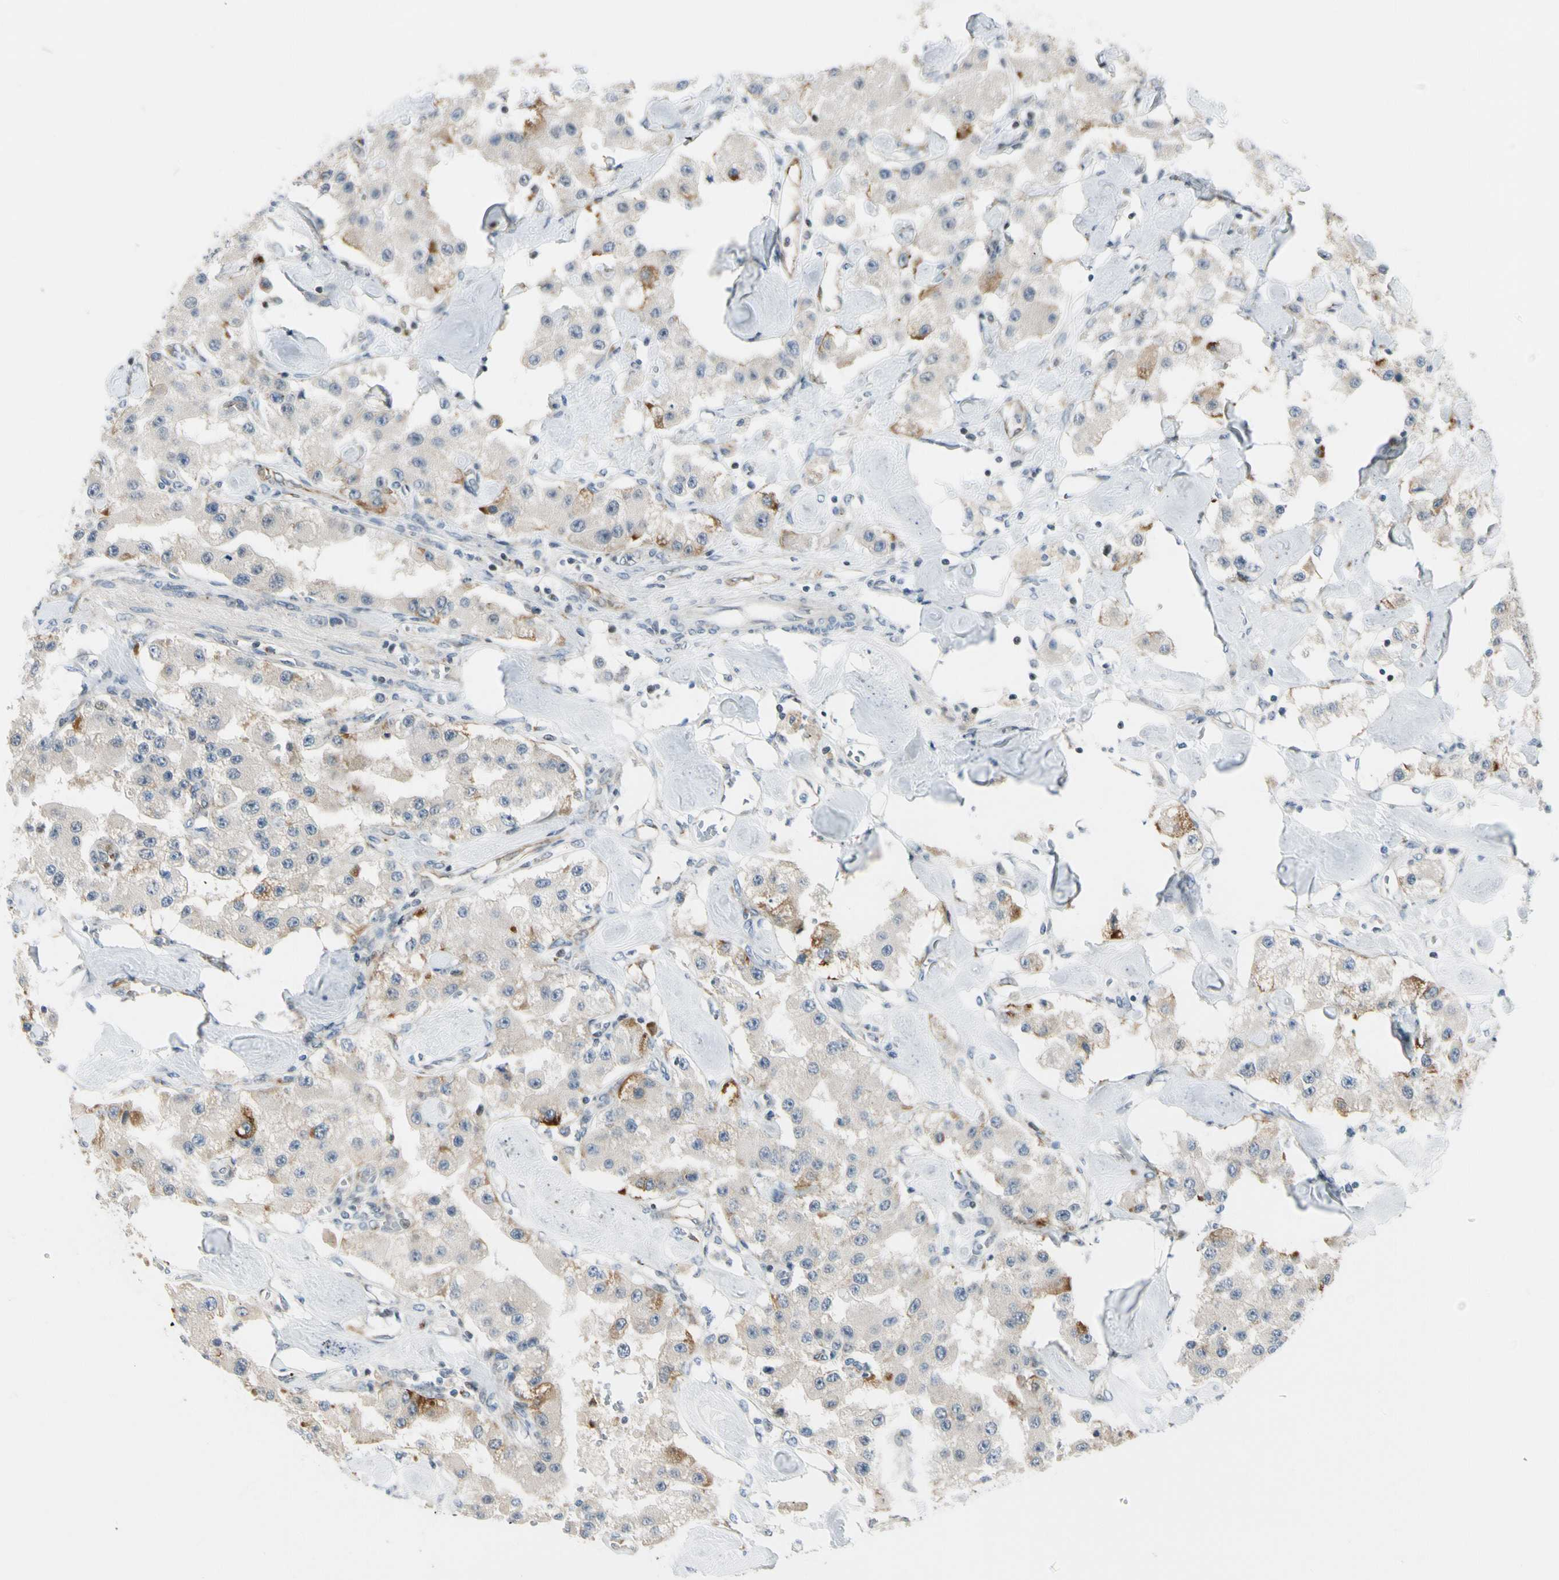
{"staining": {"intensity": "strong", "quantity": "<25%", "location": "cytoplasmic/membranous"}, "tissue": "carcinoid", "cell_type": "Tumor cells", "image_type": "cancer", "snomed": [{"axis": "morphology", "description": "Carcinoid, malignant, NOS"}, {"axis": "topography", "description": "Pancreas"}], "caption": "Malignant carcinoid stained for a protein (brown) displays strong cytoplasmic/membranous positive expression in about <25% of tumor cells.", "gene": "NPDC1", "patient": {"sex": "male", "age": 41}}